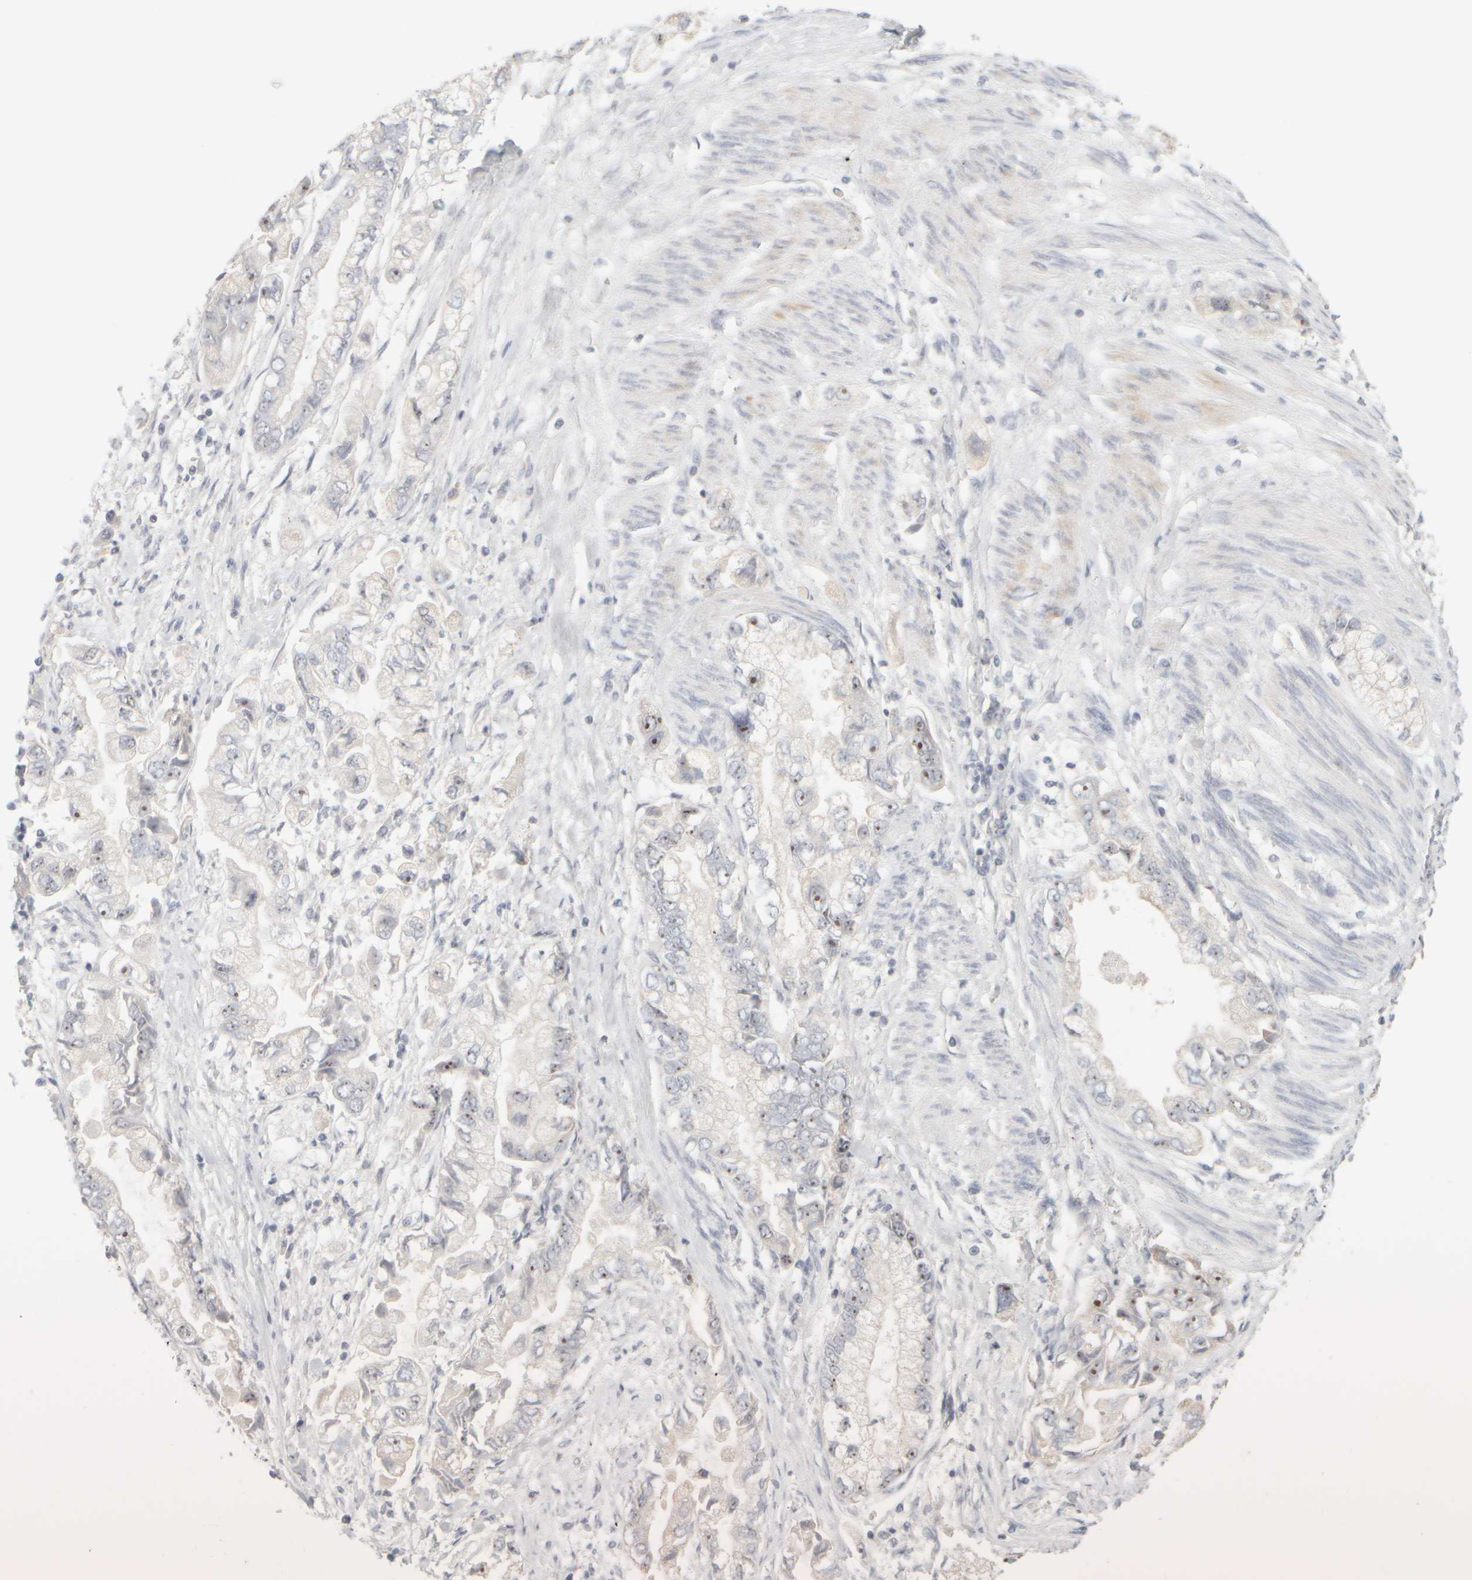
{"staining": {"intensity": "strong", "quantity": "25%-75%", "location": "nuclear"}, "tissue": "stomach cancer", "cell_type": "Tumor cells", "image_type": "cancer", "snomed": [{"axis": "morphology", "description": "Normal tissue, NOS"}, {"axis": "morphology", "description": "Adenocarcinoma, NOS"}, {"axis": "topography", "description": "Stomach"}], "caption": "Brown immunohistochemical staining in human stomach cancer shows strong nuclear expression in about 25%-75% of tumor cells. (DAB (3,3'-diaminobenzidine) IHC, brown staining for protein, blue staining for nuclei).", "gene": "DCXR", "patient": {"sex": "male", "age": 62}}